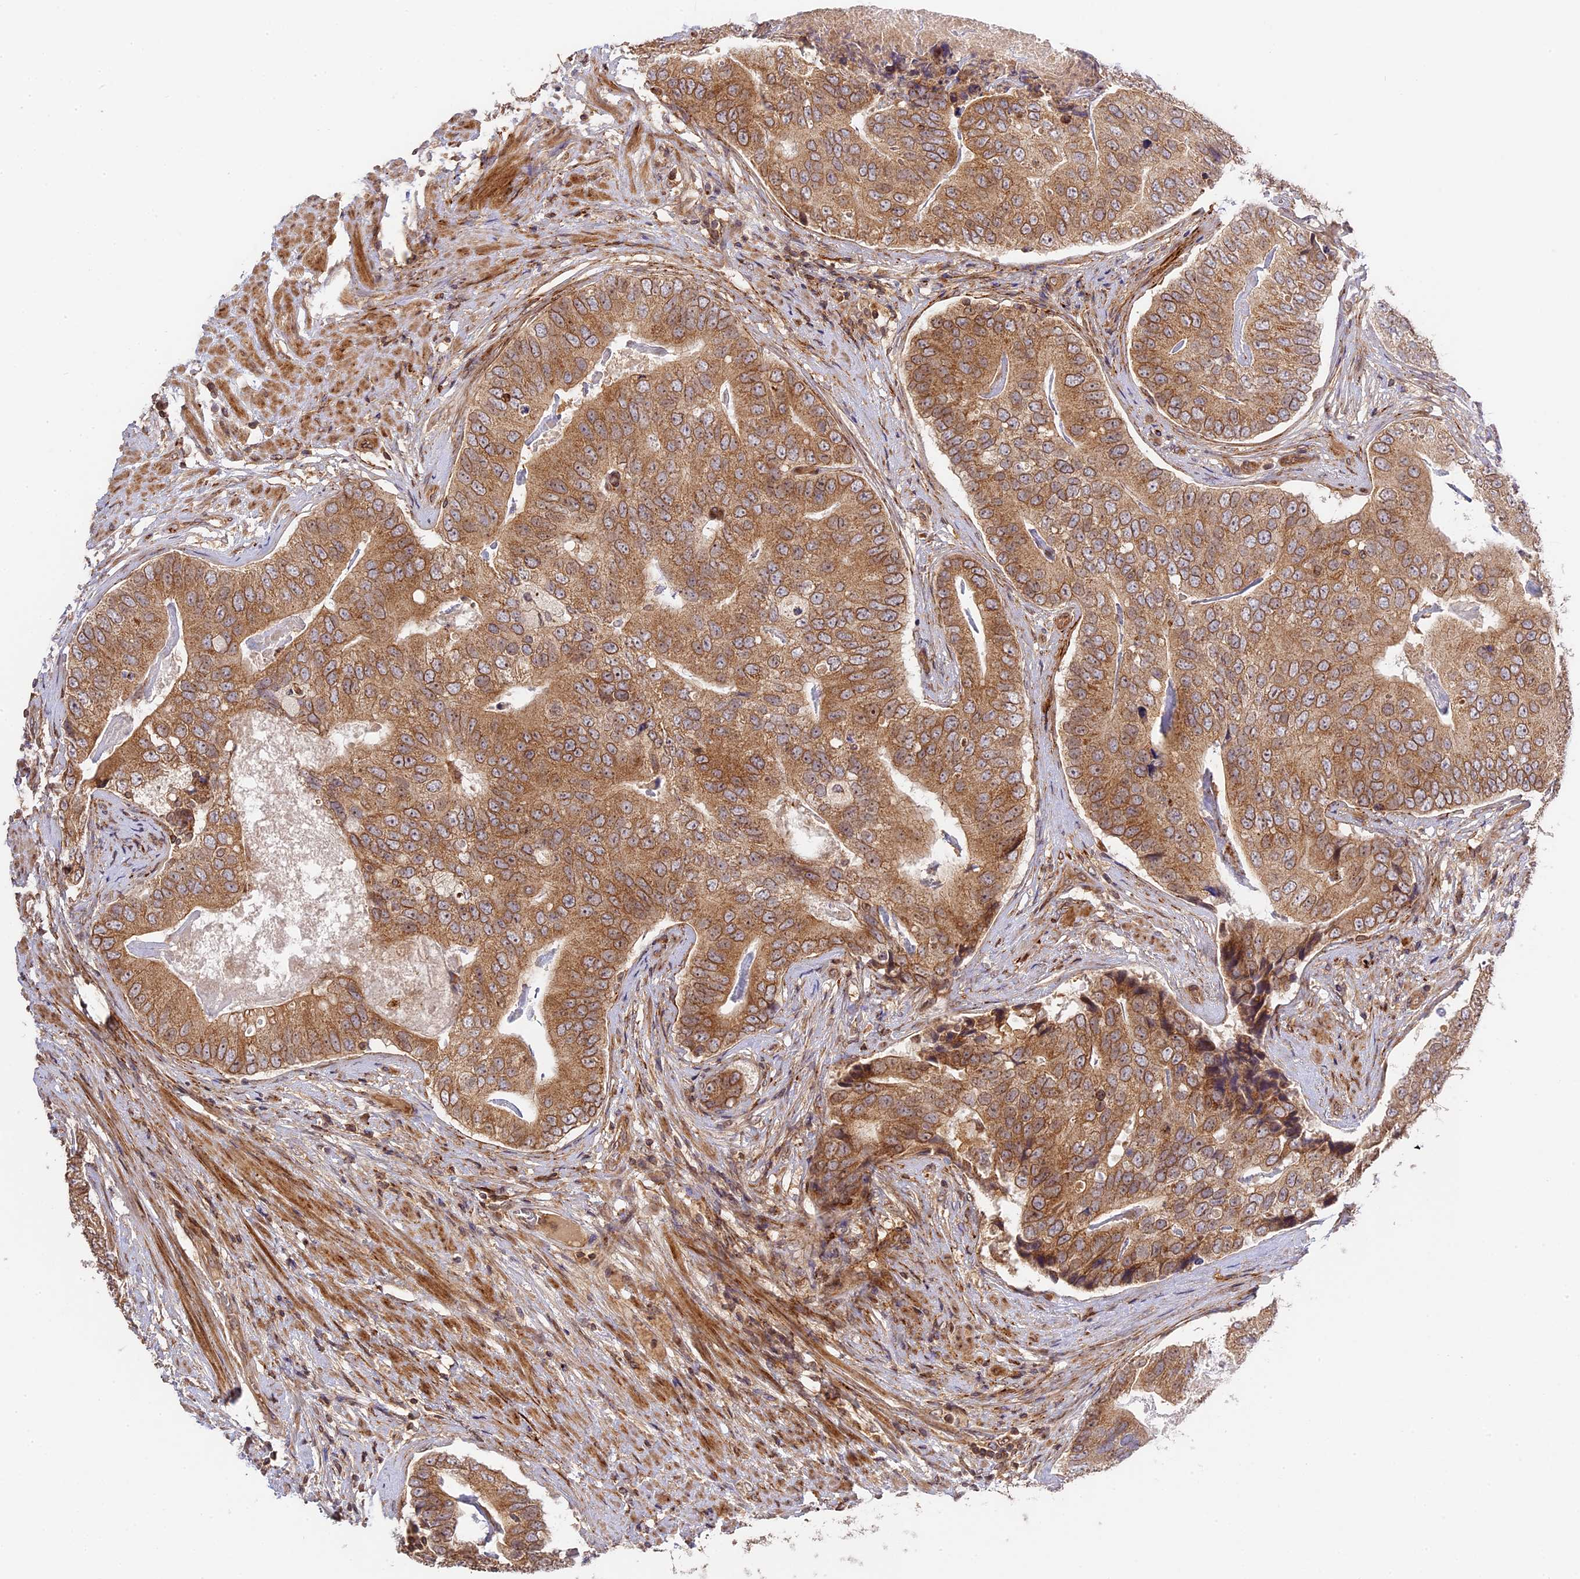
{"staining": {"intensity": "moderate", "quantity": ">75%", "location": "cytoplasmic/membranous,nuclear"}, "tissue": "prostate cancer", "cell_type": "Tumor cells", "image_type": "cancer", "snomed": [{"axis": "morphology", "description": "Adenocarcinoma, High grade"}, {"axis": "topography", "description": "Prostate"}], "caption": "A brown stain shows moderate cytoplasmic/membranous and nuclear staining of a protein in prostate cancer tumor cells. The protein is stained brown, and the nuclei are stained in blue (DAB (3,3'-diaminobenzidine) IHC with brightfield microscopy, high magnification).", "gene": "DGKH", "patient": {"sex": "male", "age": 70}}